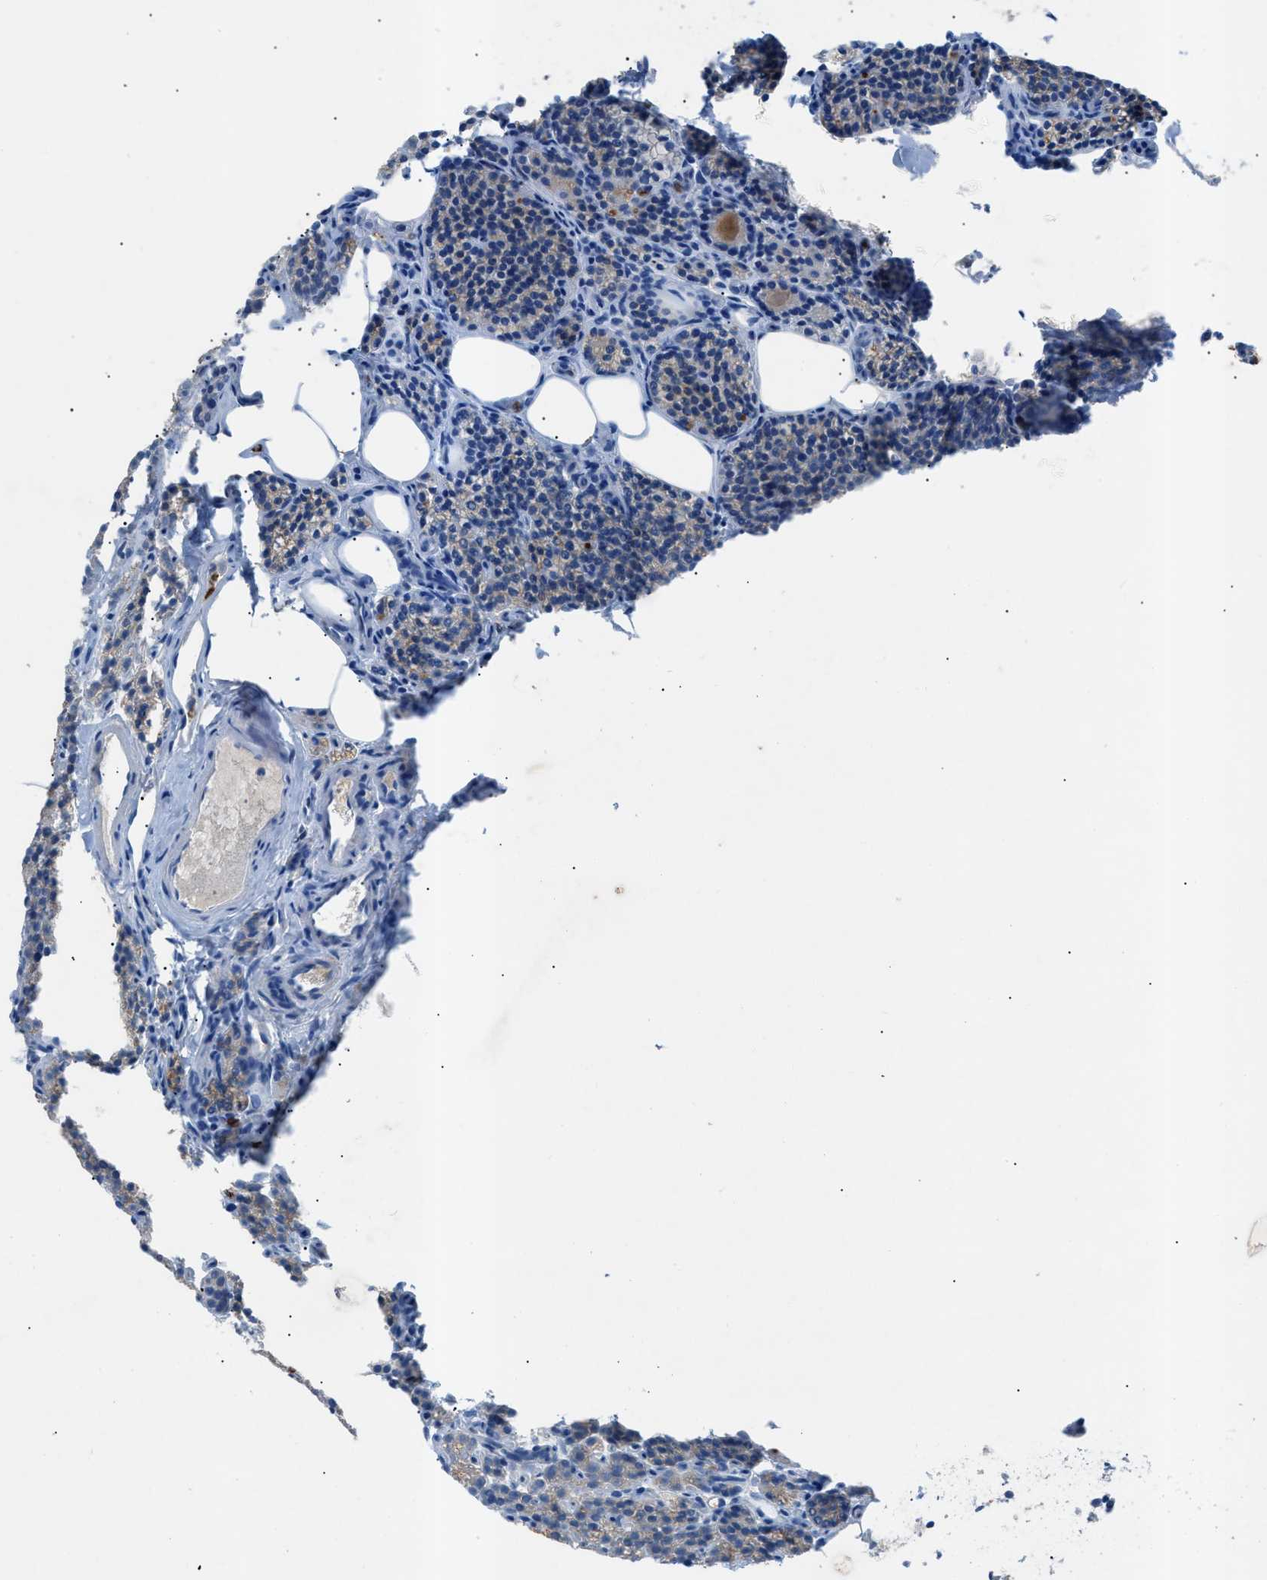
{"staining": {"intensity": "weak", "quantity": ">75%", "location": "cytoplasmic/membranous"}, "tissue": "parathyroid gland", "cell_type": "Glandular cells", "image_type": "normal", "snomed": [{"axis": "morphology", "description": "Normal tissue, NOS"}, {"axis": "morphology", "description": "Adenoma, NOS"}, {"axis": "topography", "description": "Parathyroid gland"}], "caption": "Immunohistochemistry photomicrograph of unremarkable parathyroid gland stained for a protein (brown), which reveals low levels of weak cytoplasmic/membranous expression in approximately >75% of glandular cells.", "gene": "C5AR2", "patient": {"sex": "female", "age": 74}}